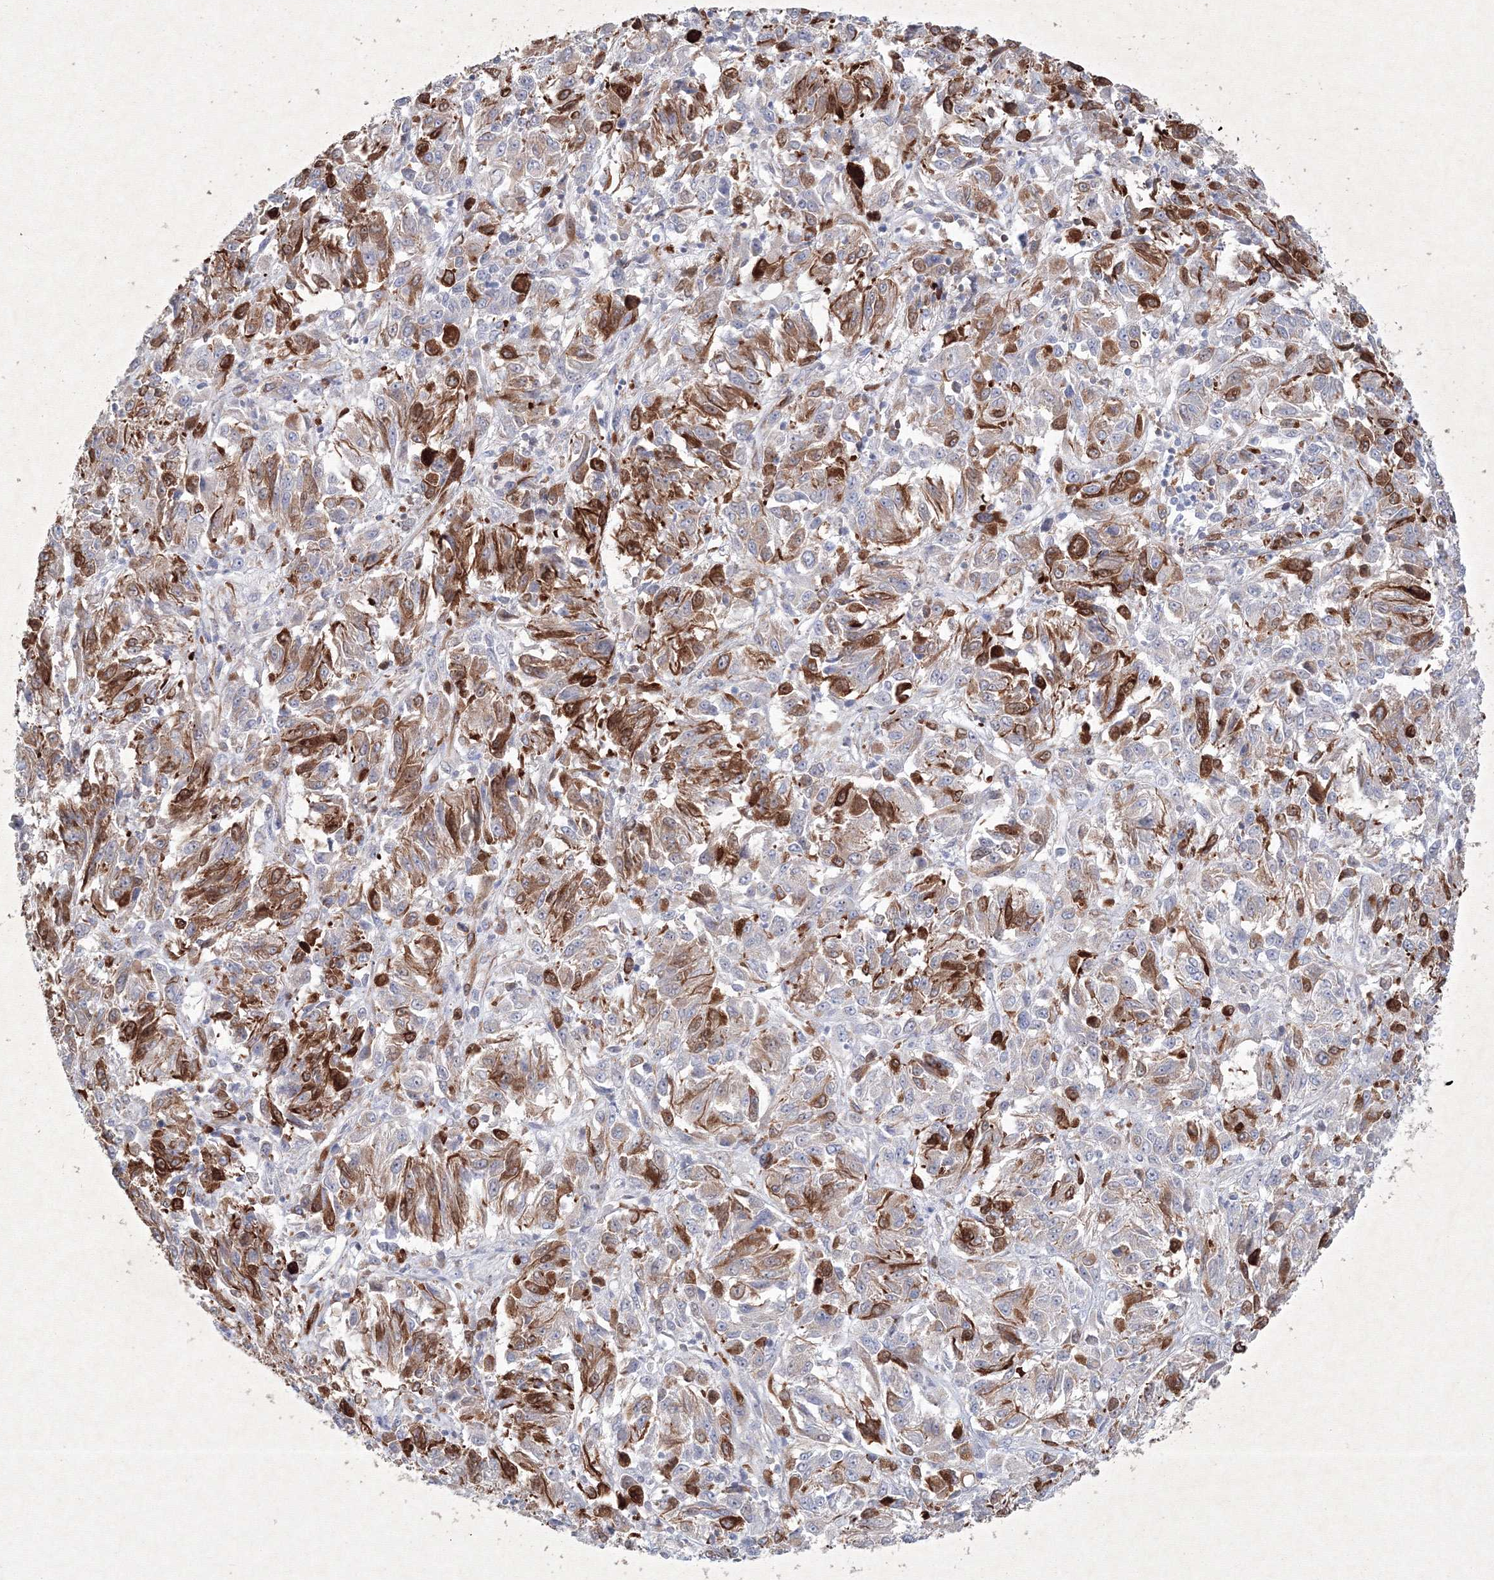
{"staining": {"intensity": "moderate", "quantity": "25%-75%", "location": "cytoplasmic/membranous"}, "tissue": "melanoma", "cell_type": "Tumor cells", "image_type": "cancer", "snomed": [{"axis": "morphology", "description": "Malignant melanoma, Metastatic site"}, {"axis": "topography", "description": "Lung"}], "caption": "The histopathology image displays a brown stain indicating the presence of a protein in the cytoplasmic/membranous of tumor cells in melanoma.", "gene": "CXXC4", "patient": {"sex": "male", "age": 64}}